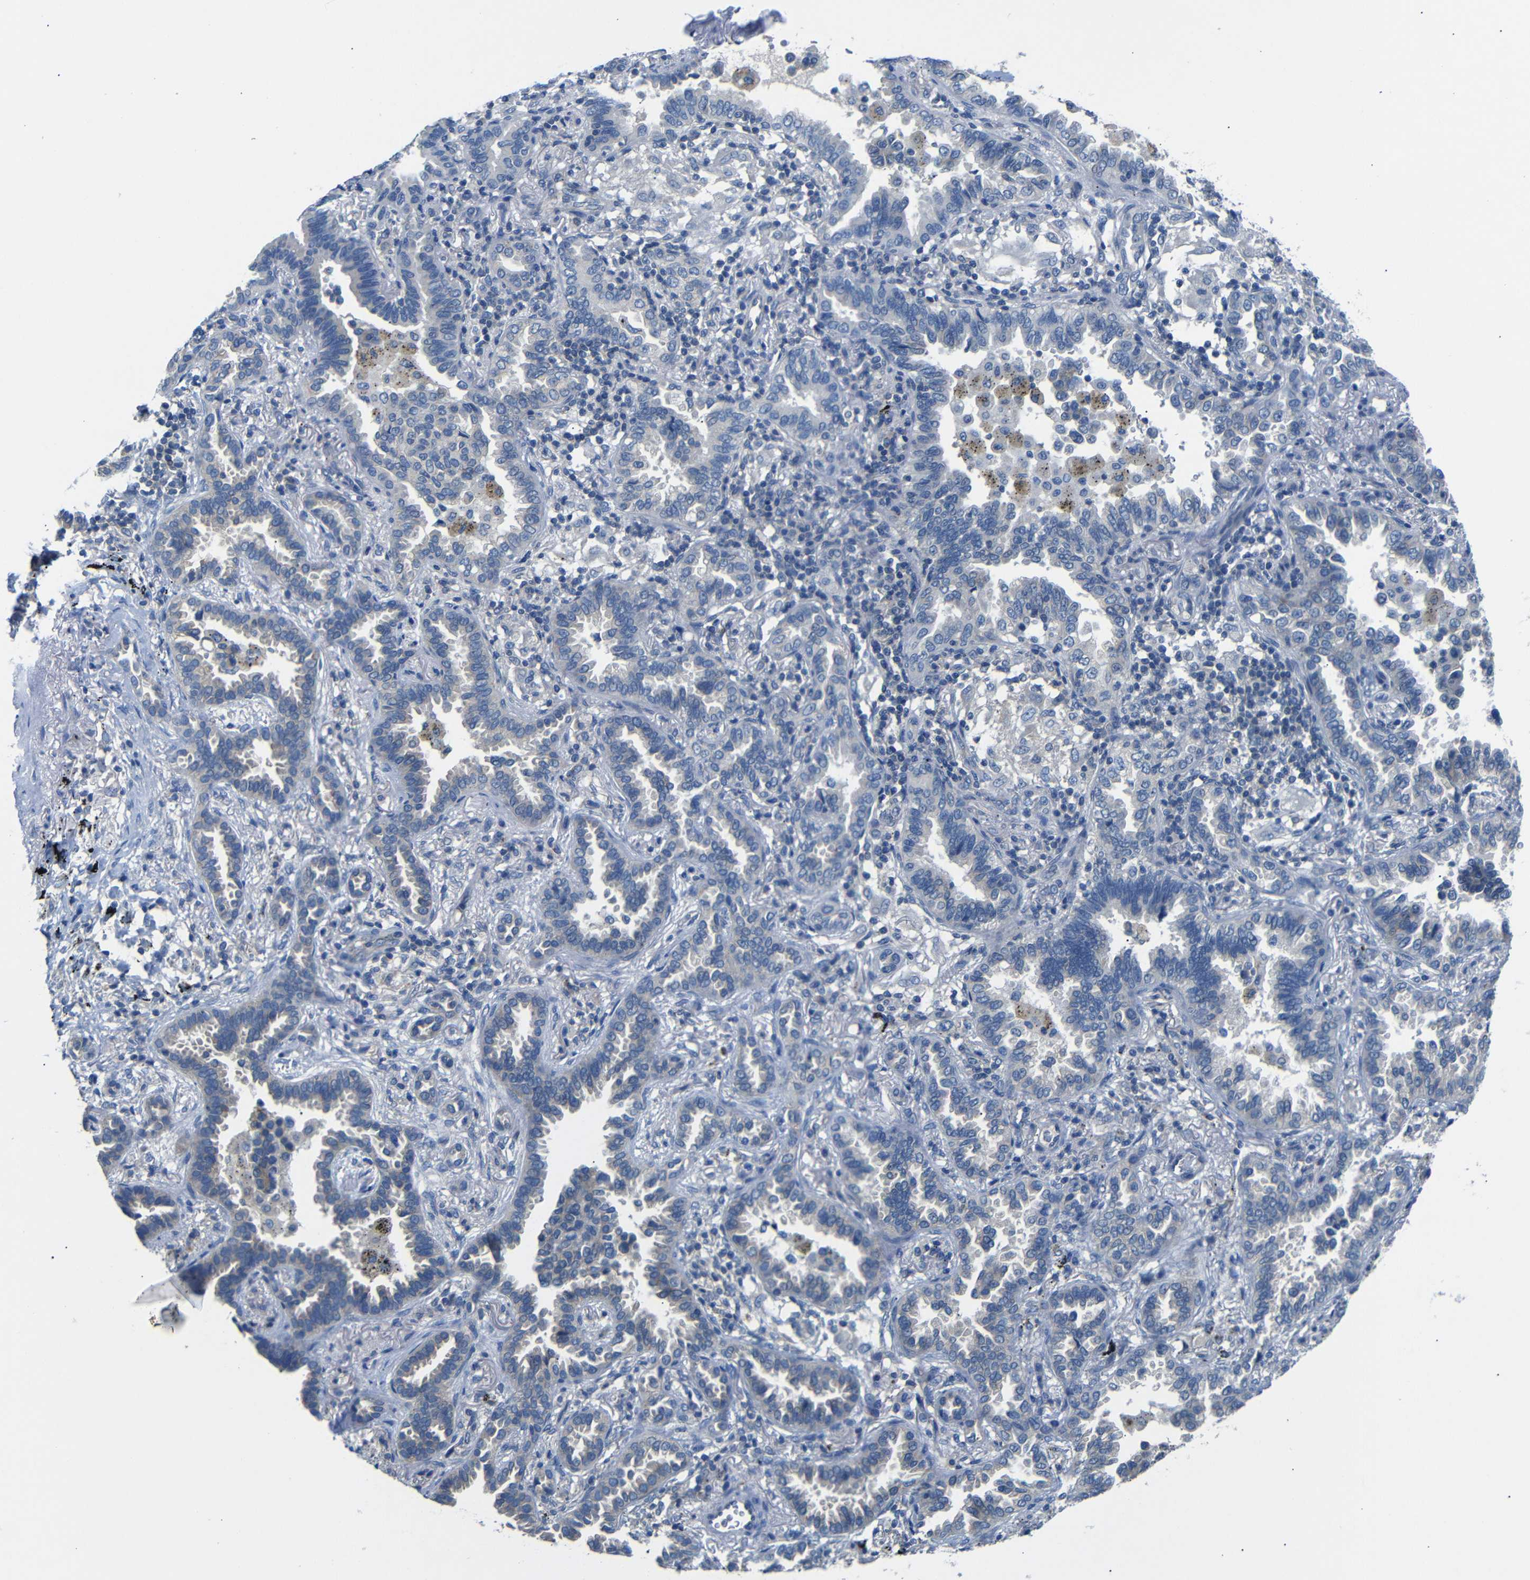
{"staining": {"intensity": "weak", "quantity": "<25%", "location": "cytoplasmic/membranous"}, "tissue": "lung cancer", "cell_type": "Tumor cells", "image_type": "cancer", "snomed": [{"axis": "morphology", "description": "Normal tissue, NOS"}, {"axis": "morphology", "description": "Adenocarcinoma, NOS"}, {"axis": "topography", "description": "Lung"}], "caption": "DAB (3,3'-diaminobenzidine) immunohistochemical staining of lung adenocarcinoma demonstrates no significant expression in tumor cells.", "gene": "DCP1A", "patient": {"sex": "male", "age": 59}}